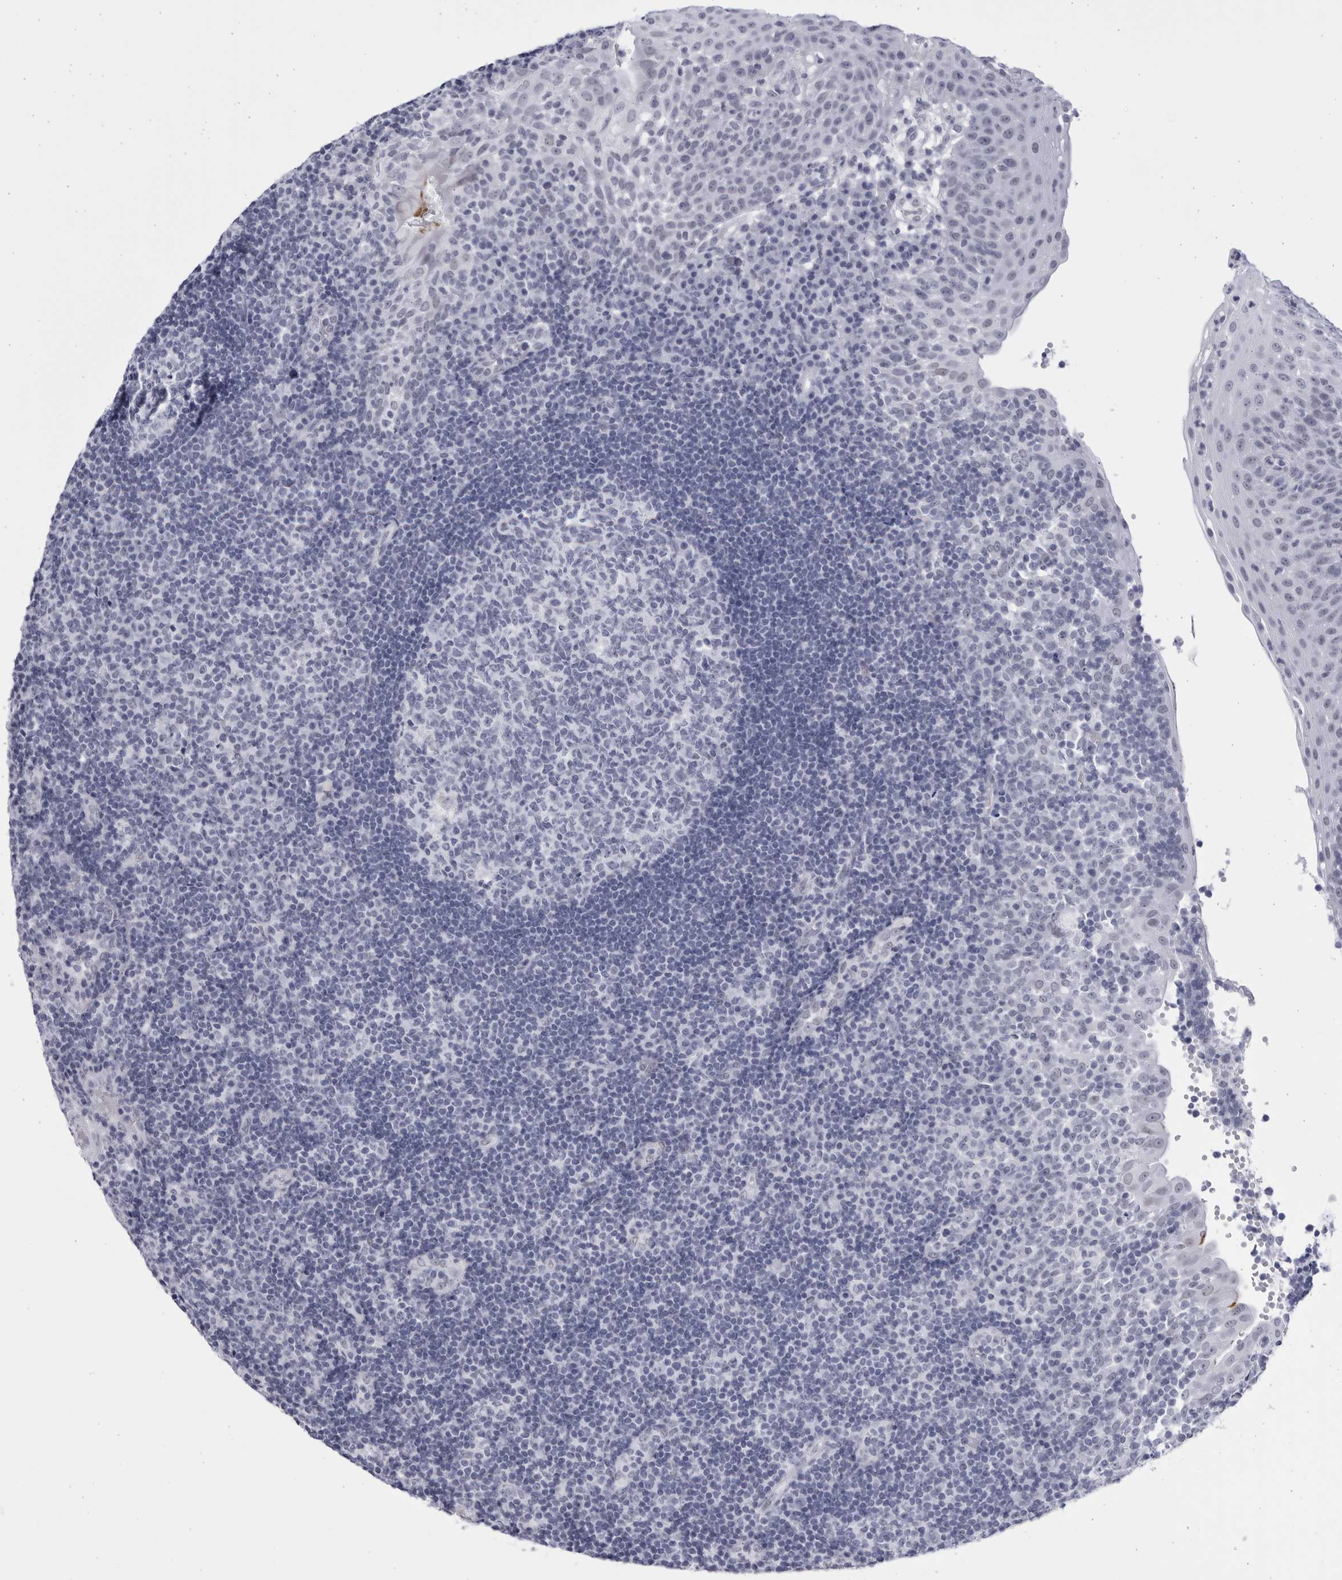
{"staining": {"intensity": "negative", "quantity": "none", "location": "none"}, "tissue": "tonsil", "cell_type": "Germinal center cells", "image_type": "normal", "snomed": [{"axis": "morphology", "description": "Normal tissue, NOS"}, {"axis": "topography", "description": "Tonsil"}], "caption": "This is an IHC micrograph of unremarkable human tonsil. There is no positivity in germinal center cells.", "gene": "CCDC181", "patient": {"sex": "female", "age": 40}}